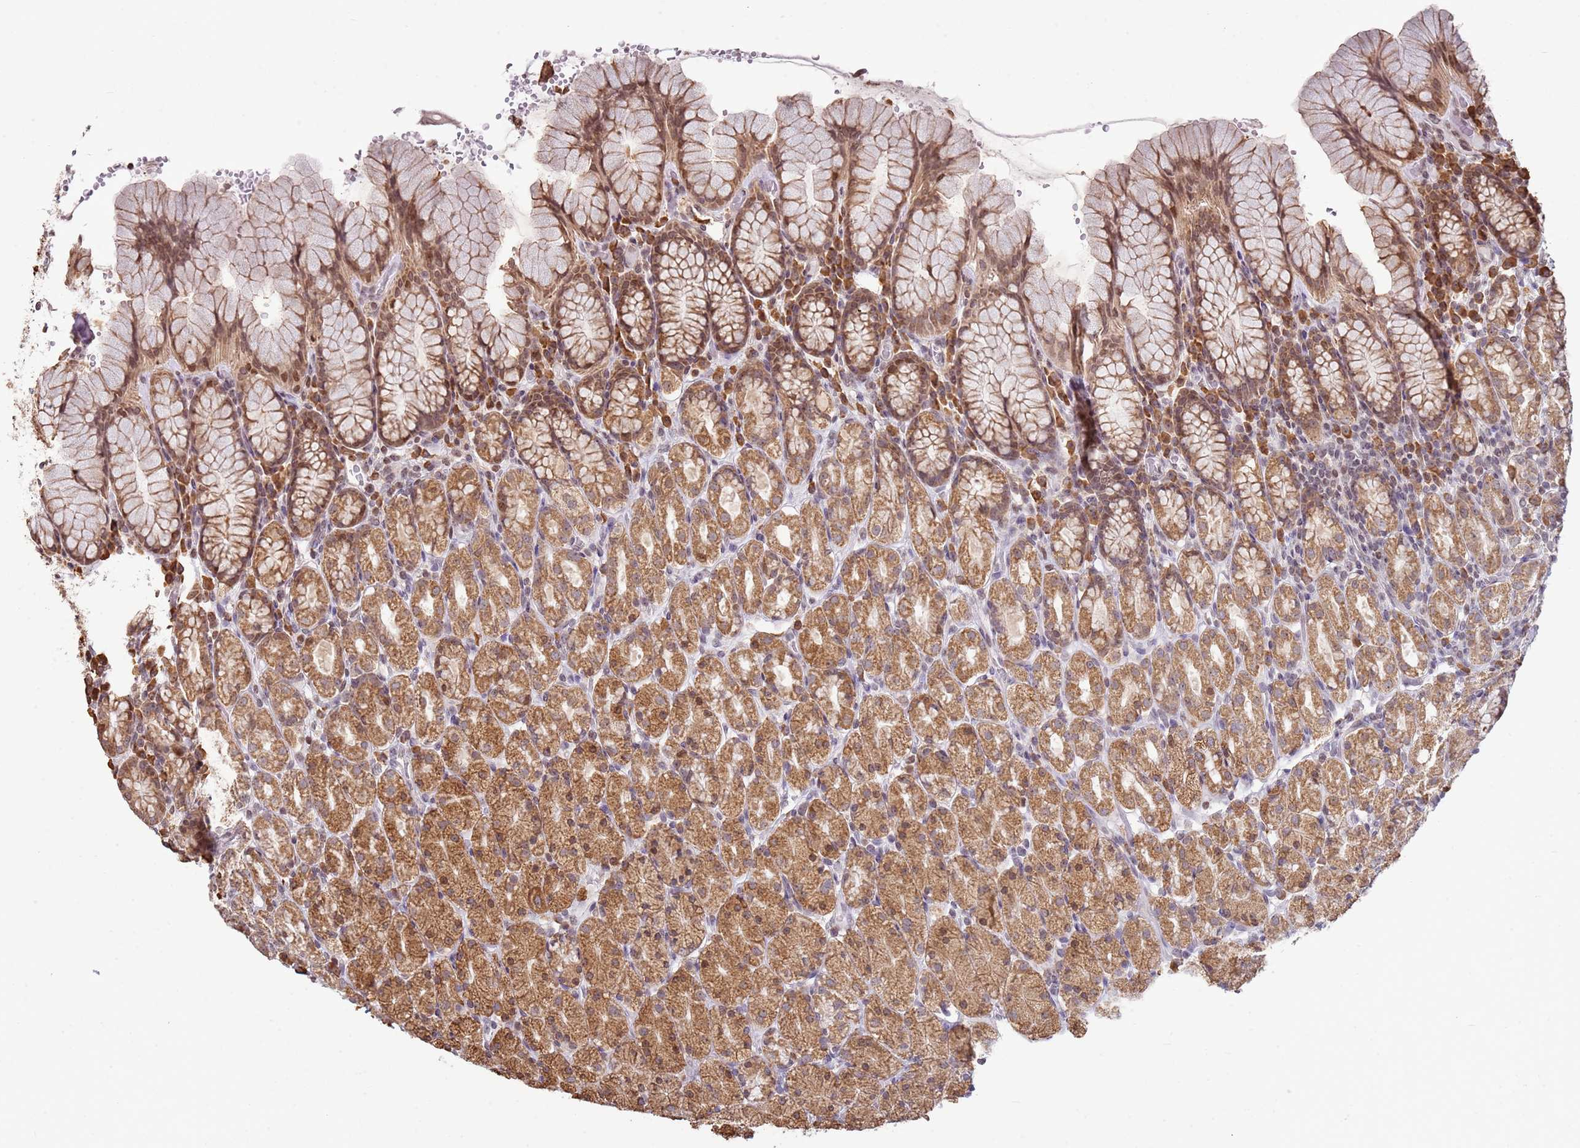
{"staining": {"intensity": "strong", "quantity": ">75%", "location": "cytoplasmic/membranous"}, "tissue": "stomach", "cell_type": "Glandular cells", "image_type": "normal", "snomed": [{"axis": "morphology", "description": "Normal tissue, NOS"}, {"axis": "topography", "description": "Stomach, upper"}, {"axis": "topography", "description": "Stomach"}], "caption": "Immunohistochemical staining of benign human stomach displays high levels of strong cytoplasmic/membranous expression in about >75% of glandular cells.", "gene": "SCAF1", "patient": {"sex": "male", "age": 62}}